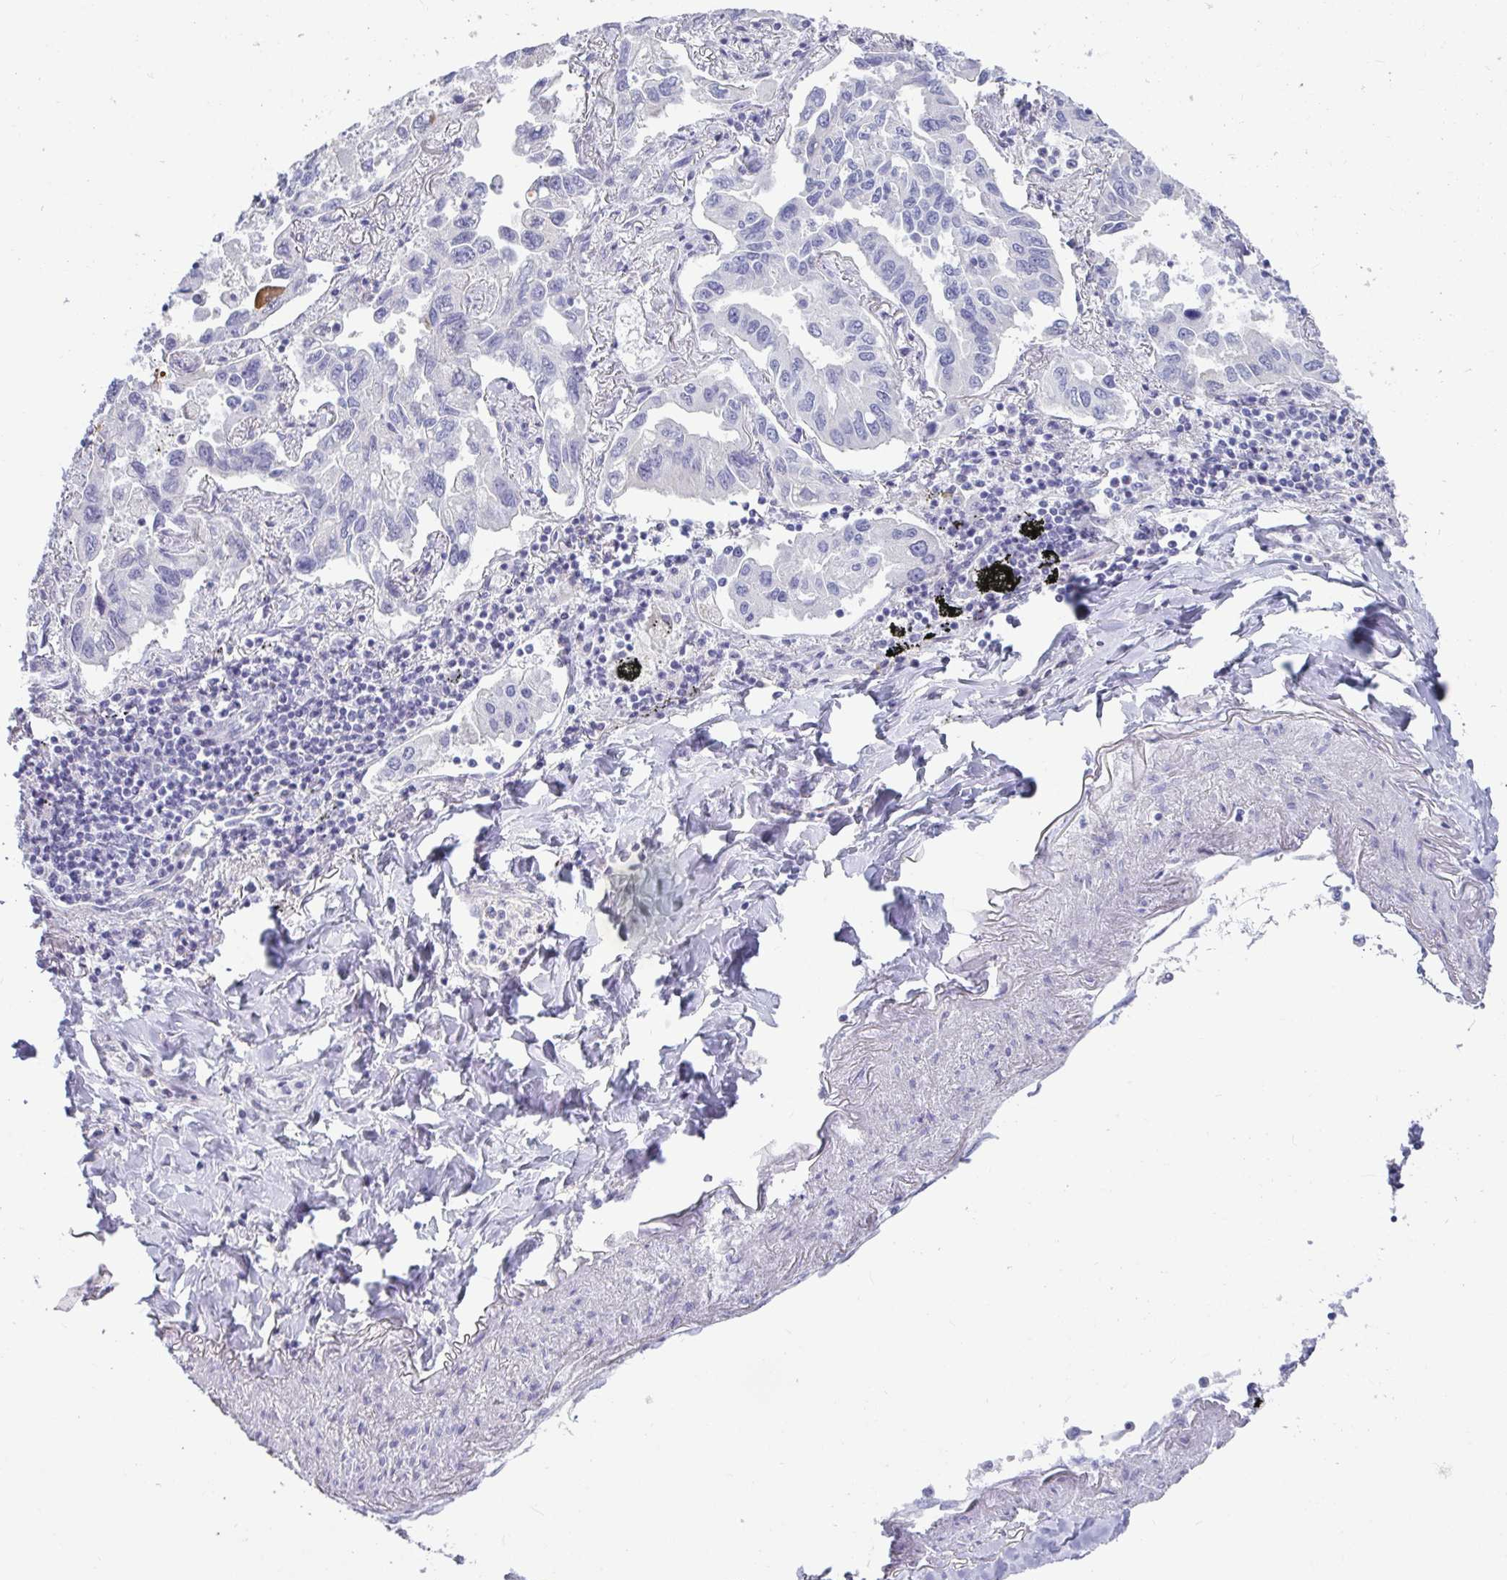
{"staining": {"intensity": "negative", "quantity": "none", "location": "none"}, "tissue": "lung cancer", "cell_type": "Tumor cells", "image_type": "cancer", "snomed": [{"axis": "morphology", "description": "Adenocarcinoma, NOS"}, {"axis": "topography", "description": "Lung"}], "caption": "Immunohistochemistry of human lung adenocarcinoma reveals no positivity in tumor cells.", "gene": "NPY", "patient": {"sex": "male", "age": 64}}